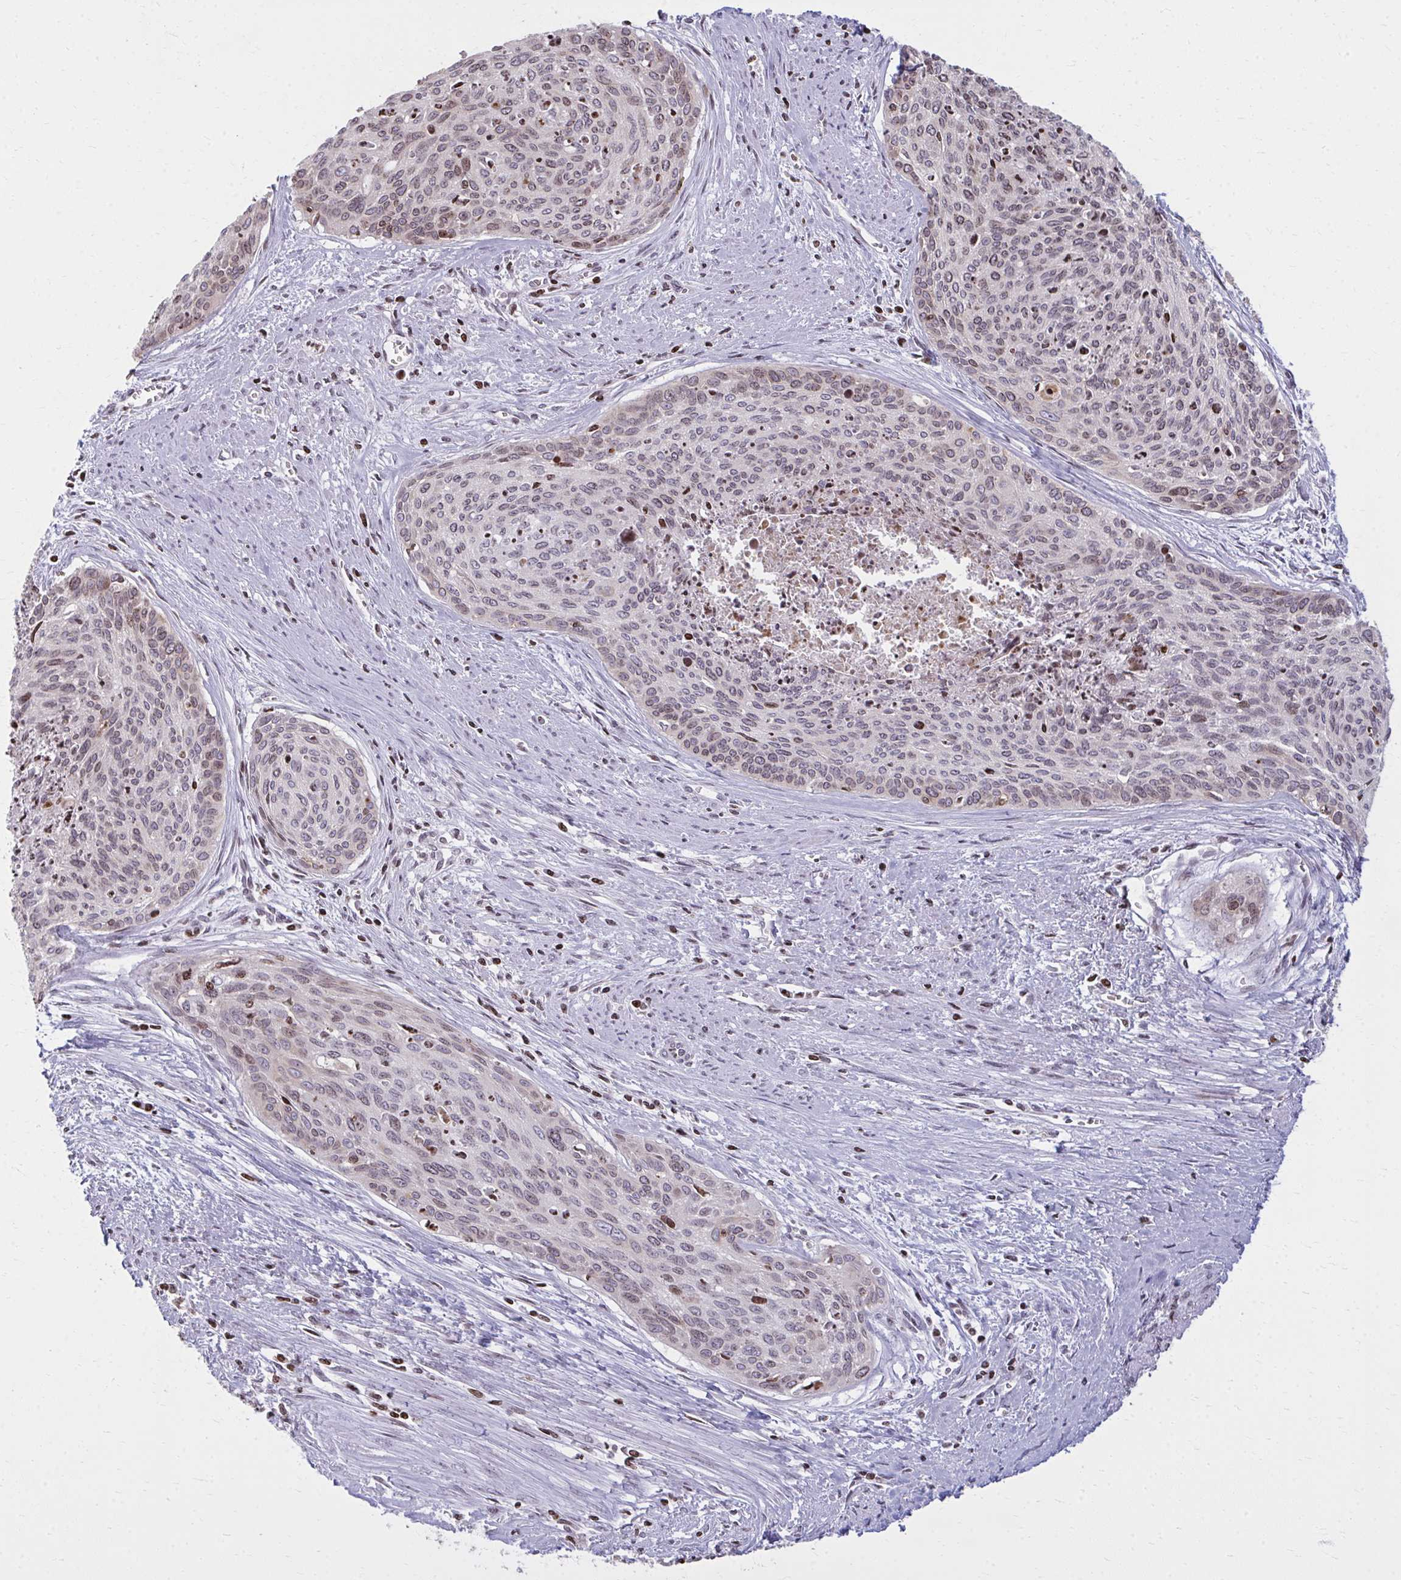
{"staining": {"intensity": "weak", "quantity": "25%-75%", "location": "nuclear"}, "tissue": "cervical cancer", "cell_type": "Tumor cells", "image_type": "cancer", "snomed": [{"axis": "morphology", "description": "Squamous cell carcinoma, NOS"}, {"axis": "topography", "description": "Cervix"}], "caption": "Immunohistochemical staining of human cervical squamous cell carcinoma displays low levels of weak nuclear protein positivity in approximately 25%-75% of tumor cells. Ihc stains the protein of interest in brown and the nuclei are stained blue.", "gene": "AP5M1", "patient": {"sex": "female", "age": 55}}